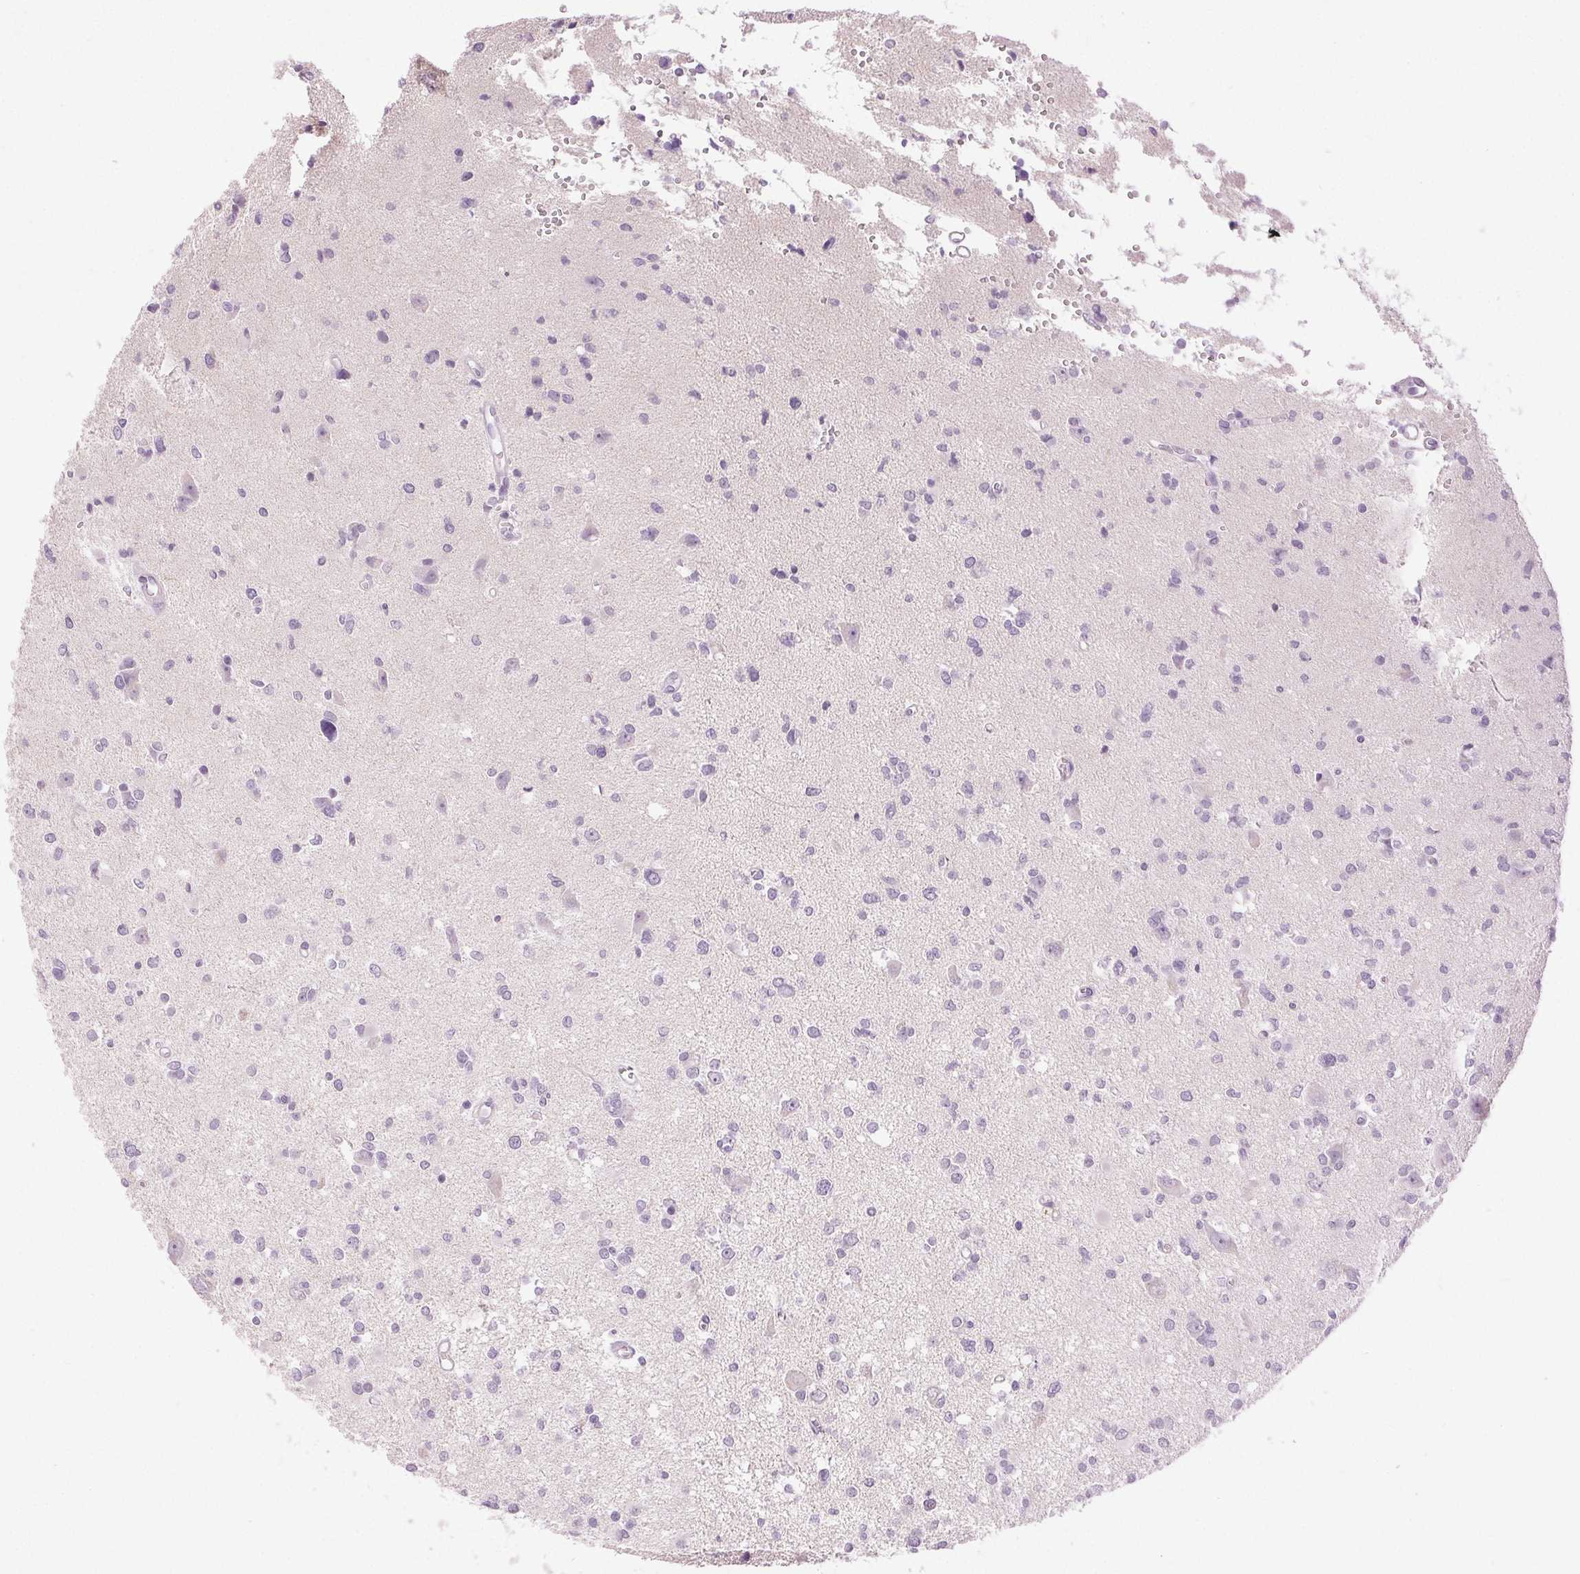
{"staining": {"intensity": "negative", "quantity": "none", "location": "none"}, "tissue": "glioma", "cell_type": "Tumor cells", "image_type": "cancer", "snomed": [{"axis": "morphology", "description": "Glioma, malignant, High grade"}, {"axis": "topography", "description": "Brain"}], "caption": "Immunohistochemical staining of human malignant high-grade glioma shows no significant positivity in tumor cells. Brightfield microscopy of immunohistochemistry stained with DAB (3,3'-diaminobenzidine) (brown) and hematoxylin (blue), captured at high magnification.", "gene": "DSG3", "patient": {"sex": "male", "age": 23}}